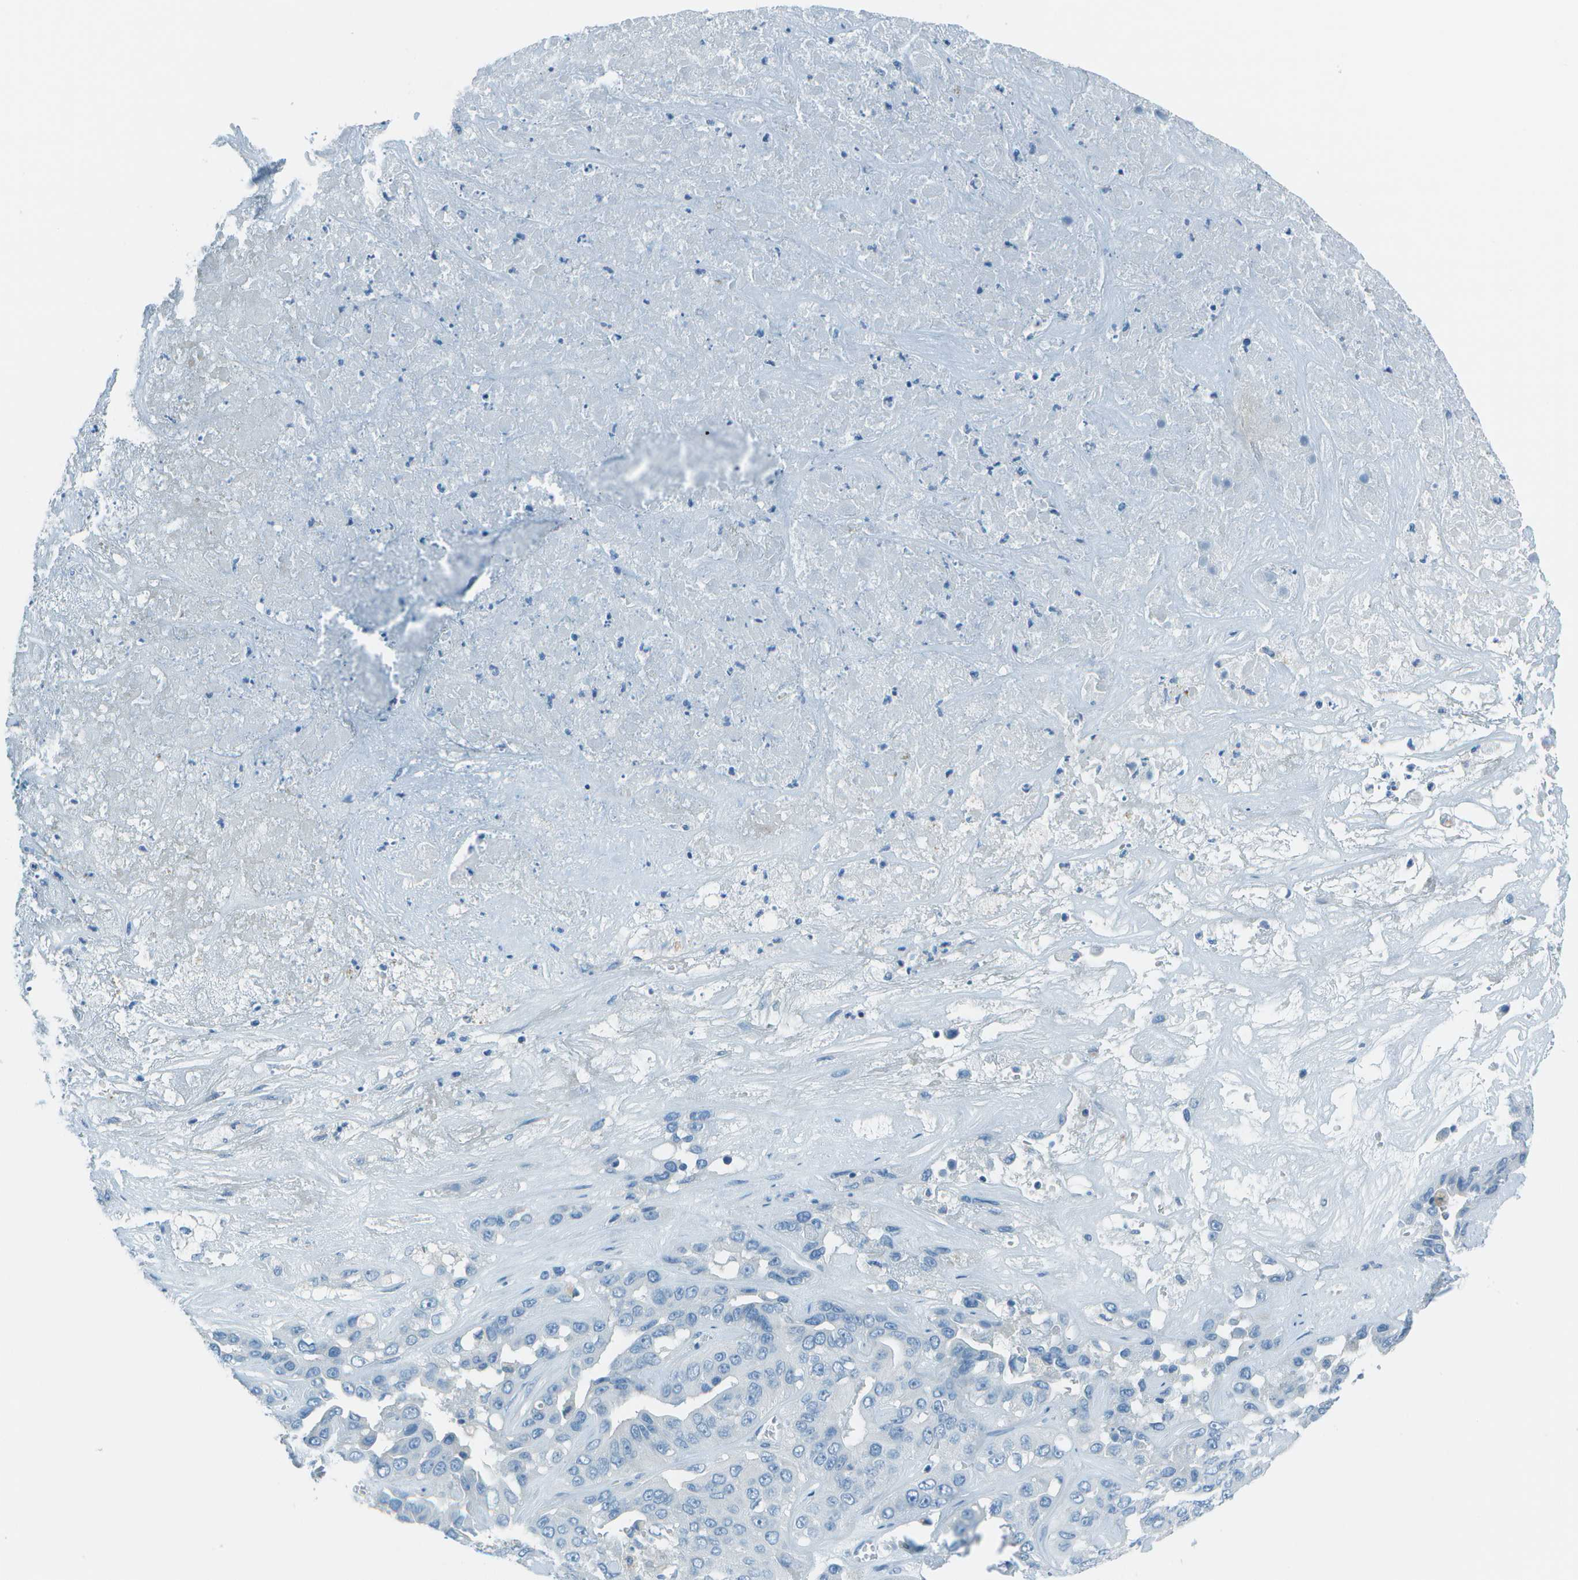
{"staining": {"intensity": "negative", "quantity": "none", "location": "none"}, "tissue": "liver cancer", "cell_type": "Tumor cells", "image_type": "cancer", "snomed": [{"axis": "morphology", "description": "Cholangiocarcinoma"}, {"axis": "topography", "description": "Liver"}], "caption": "There is no significant expression in tumor cells of liver cancer.", "gene": "FGF1", "patient": {"sex": "female", "age": 52}}